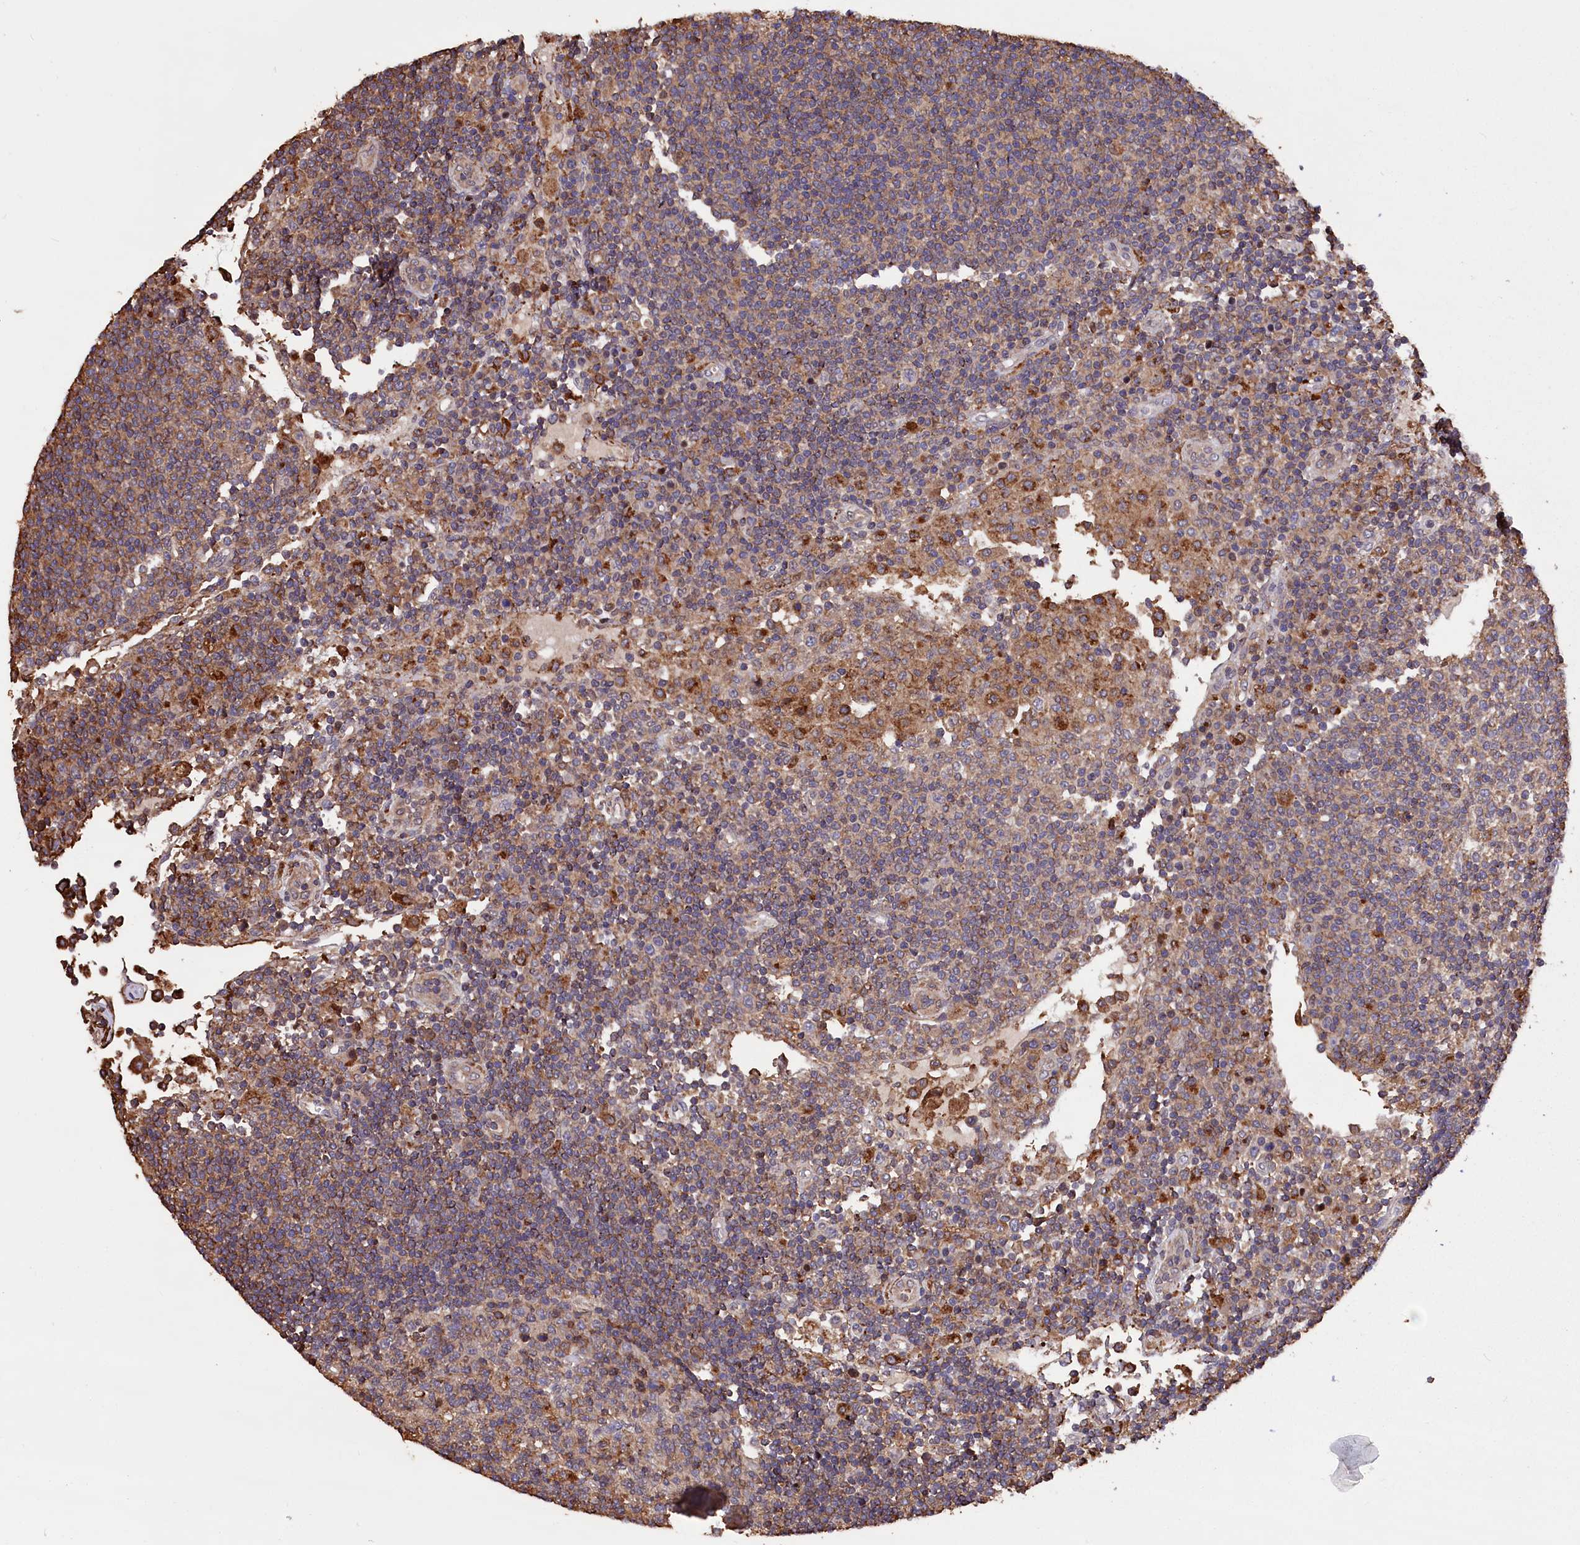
{"staining": {"intensity": "moderate", "quantity": "25%-75%", "location": "cytoplasmic/membranous"}, "tissue": "lymph node", "cell_type": "Germinal center cells", "image_type": "normal", "snomed": [{"axis": "morphology", "description": "Normal tissue, NOS"}, {"axis": "topography", "description": "Lymph node"}], "caption": "Immunohistochemical staining of unremarkable lymph node displays 25%-75% levels of moderate cytoplasmic/membranous protein staining in about 25%-75% of germinal center cells.", "gene": "DPP3", "patient": {"sex": "female", "age": 53}}